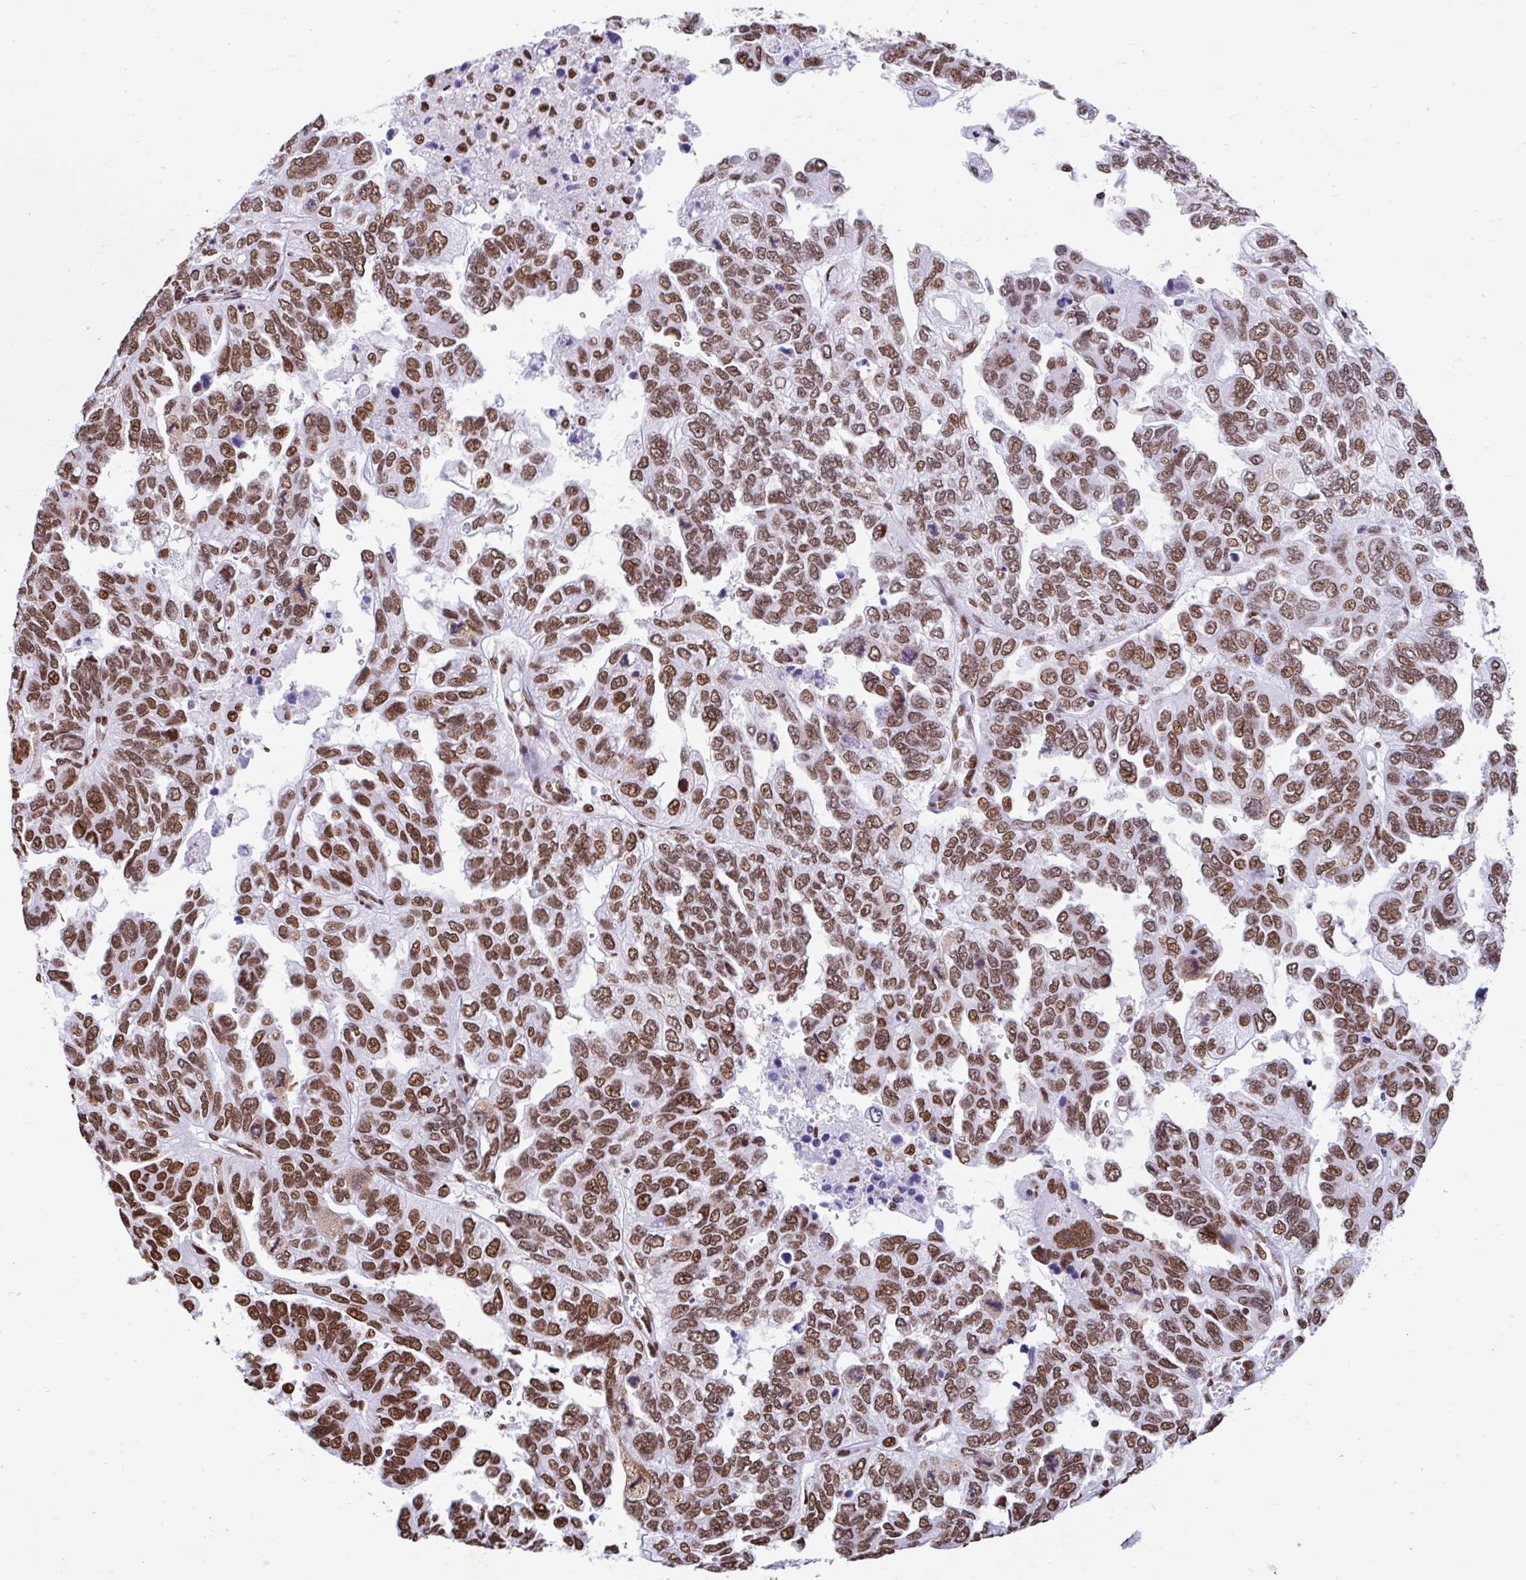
{"staining": {"intensity": "moderate", "quantity": ">75%", "location": "nuclear"}, "tissue": "ovarian cancer", "cell_type": "Tumor cells", "image_type": "cancer", "snomed": [{"axis": "morphology", "description": "Cystadenocarcinoma, serous, NOS"}, {"axis": "topography", "description": "Ovary"}], "caption": "High-magnification brightfield microscopy of ovarian serous cystadenocarcinoma stained with DAB (3,3'-diaminobenzidine) (brown) and counterstained with hematoxylin (blue). tumor cells exhibit moderate nuclear expression is present in about>75% of cells. The staining was performed using DAB to visualize the protein expression in brown, while the nuclei were stained in blue with hematoxylin (Magnification: 20x).", "gene": "KHDRBS1", "patient": {"sex": "female", "age": 53}}